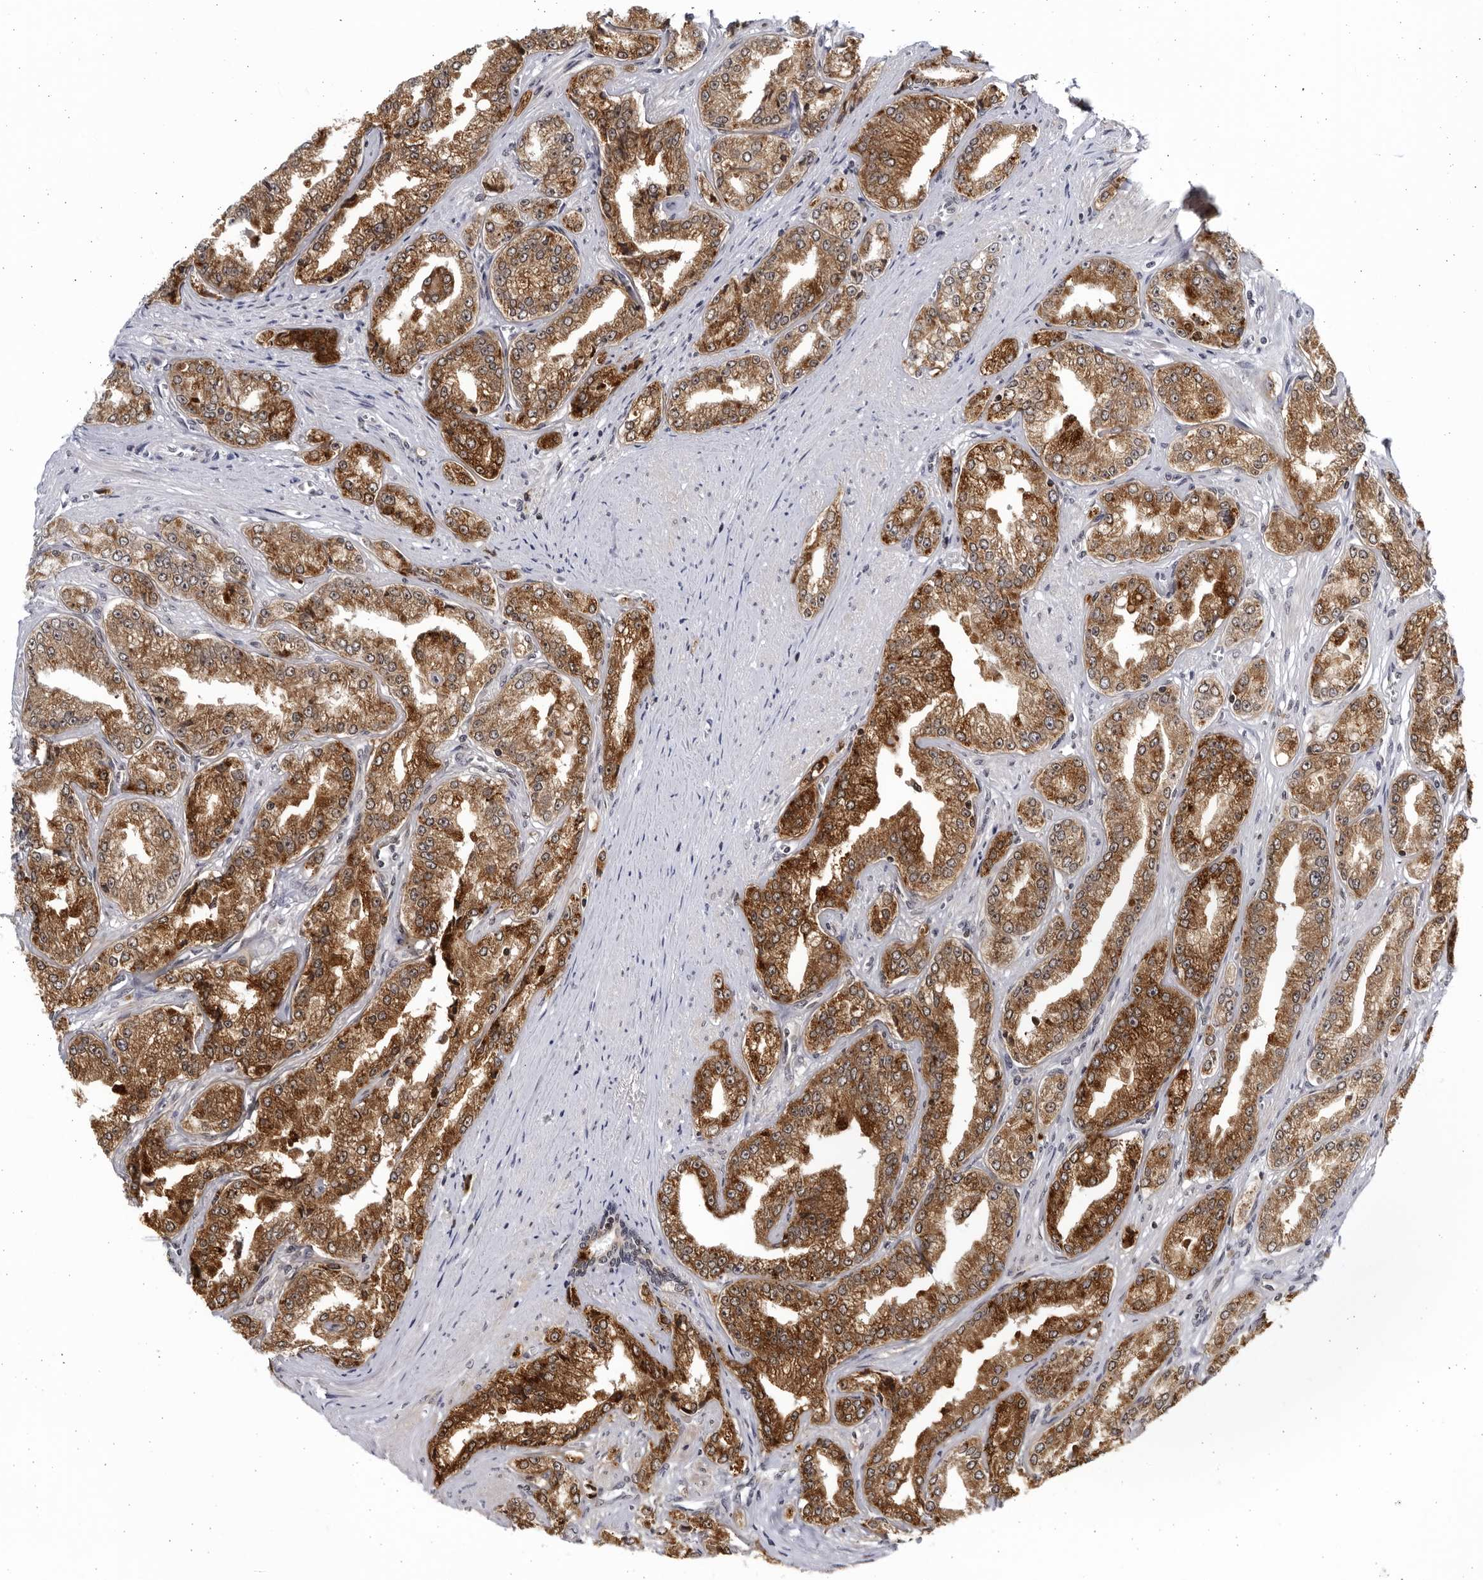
{"staining": {"intensity": "strong", "quantity": ">75%", "location": "cytoplasmic/membranous"}, "tissue": "prostate cancer", "cell_type": "Tumor cells", "image_type": "cancer", "snomed": [{"axis": "morphology", "description": "Adenocarcinoma, High grade"}, {"axis": "topography", "description": "Prostate"}], "caption": "This photomicrograph exhibits prostate adenocarcinoma (high-grade) stained with immunohistochemistry (IHC) to label a protein in brown. The cytoplasmic/membranous of tumor cells show strong positivity for the protein. Nuclei are counter-stained blue.", "gene": "SLC25A22", "patient": {"sex": "male", "age": 71}}